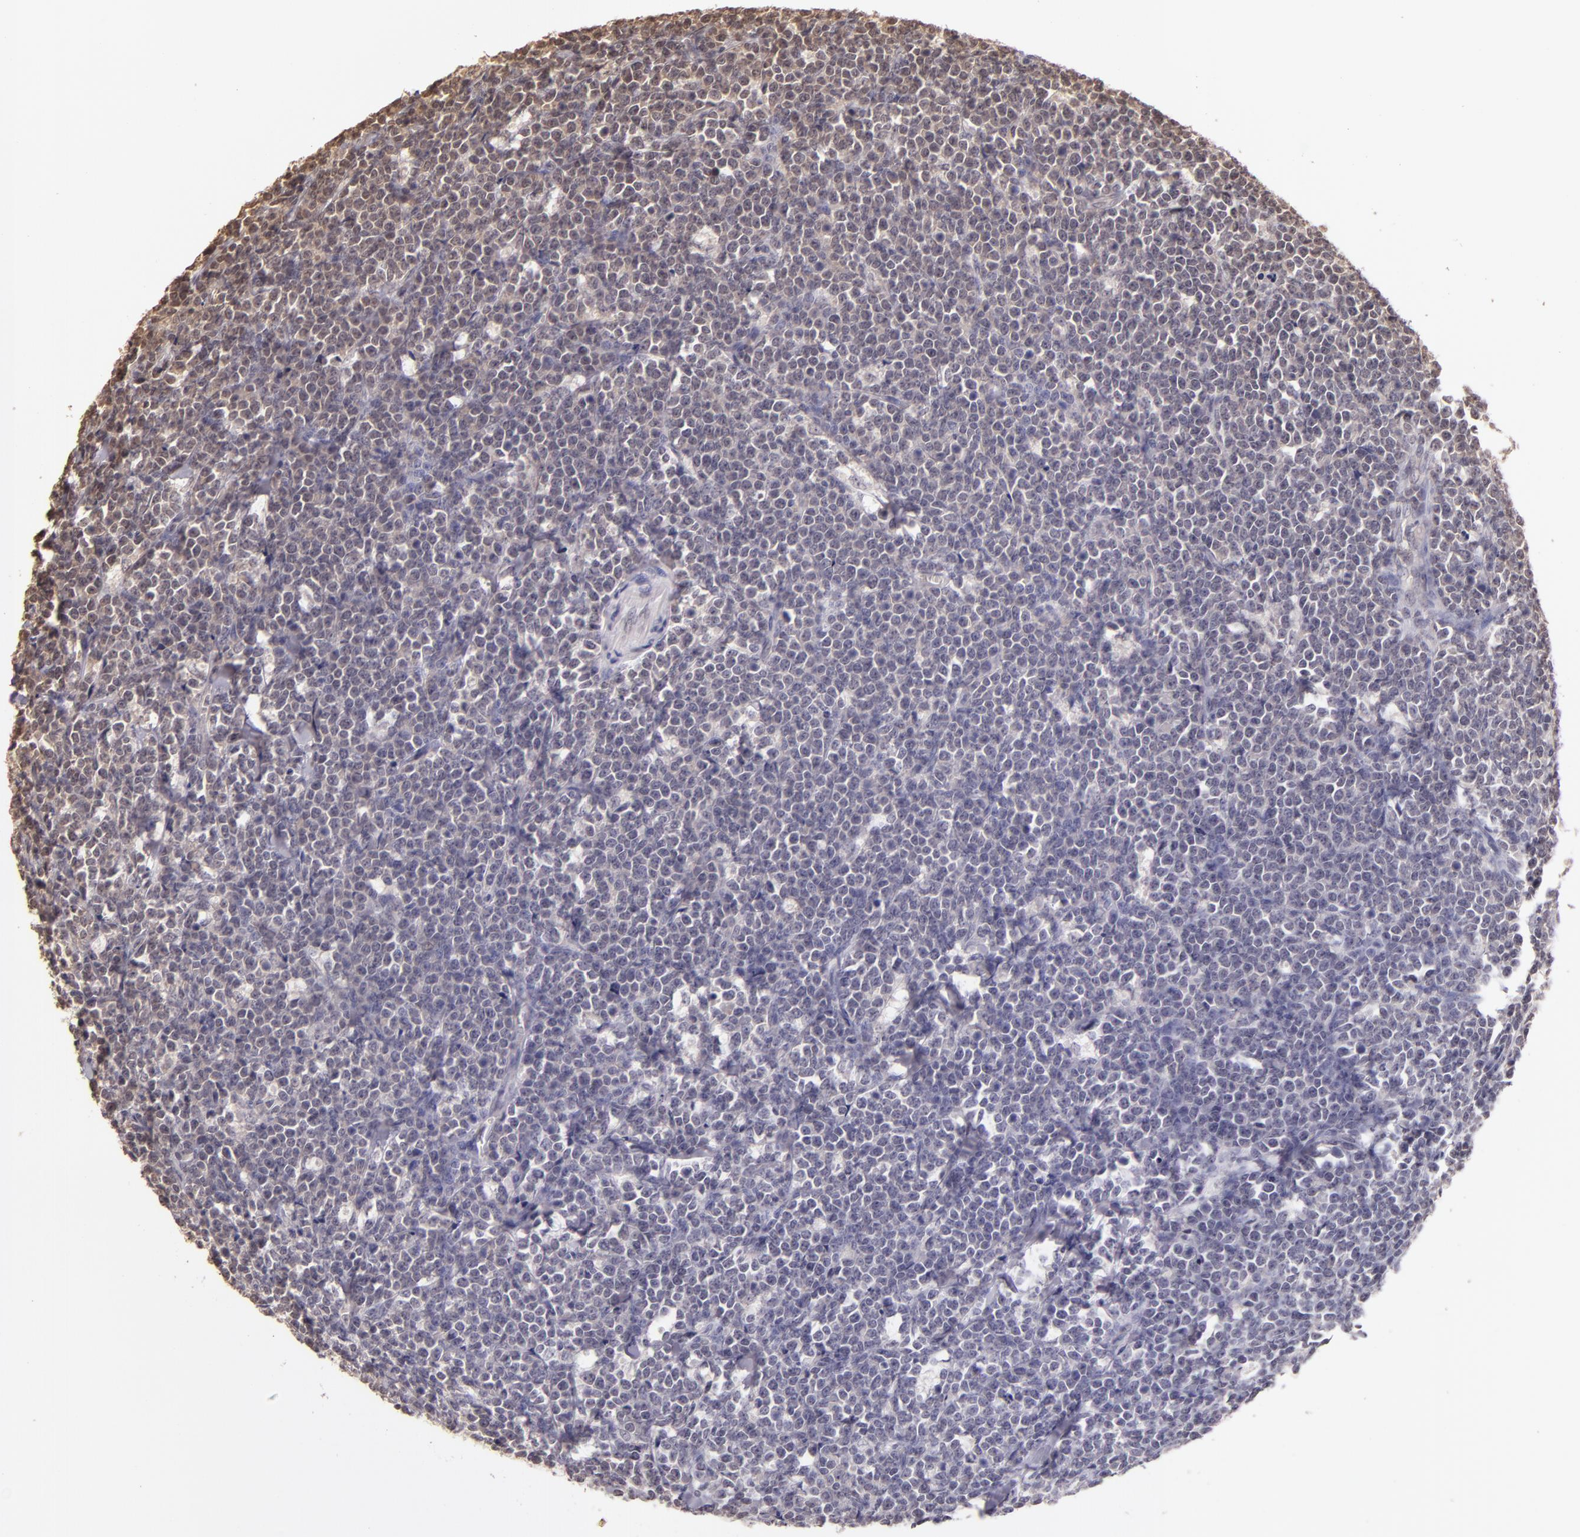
{"staining": {"intensity": "negative", "quantity": "none", "location": "none"}, "tissue": "lymphoma", "cell_type": "Tumor cells", "image_type": "cancer", "snomed": [{"axis": "morphology", "description": "Malignant lymphoma, non-Hodgkin's type, High grade"}, {"axis": "topography", "description": "Small intestine"}, {"axis": "topography", "description": "Colon"}], "caption": "Protein analysis of lymphoma displays no significant positivity in tumor cells.", "gene": "CUL1", "patient": {"sex": "male", "age": 8}}